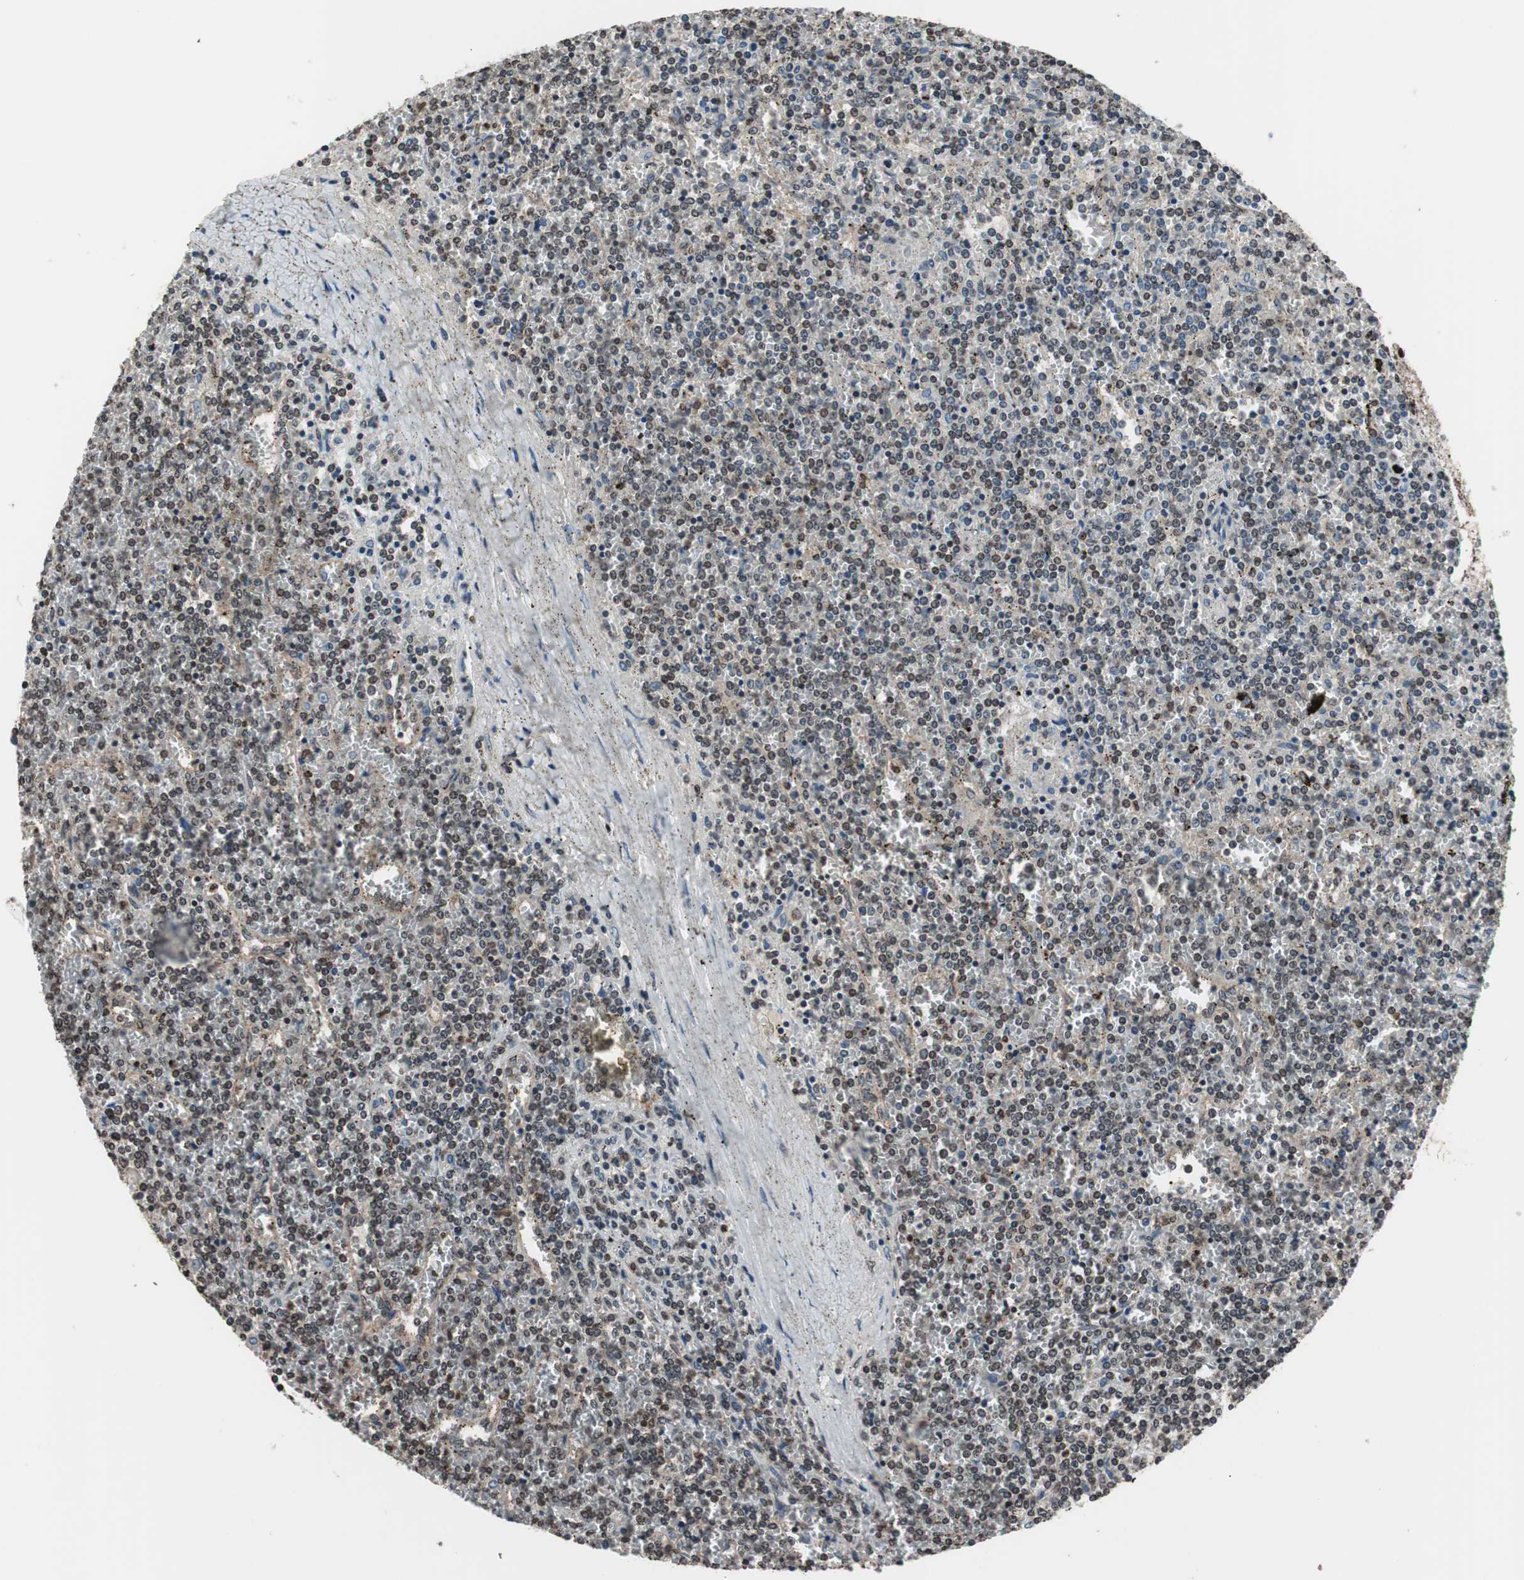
{"staining": {"intensity": "negative", "quantity": "none", "location": "none"}, "tissue": "lymphoma", "cell_type": "Tumor cells", "image_type": "cancer", "snomed": [{"axis": "morphology", "description": "Malignant lymphoma, non-Hodgkin's type, Low grade"}, {"axis": "topography", "description": "Spleen"}], "caption": "Immunohistochemistry (IHC) histopathology image of malignant lymphoma, non-Hodgkin's type (low-grade) stained for a protein (brown), which reveals no expression in tumor cells.", "gene": "RFC1", "patient": {"sex": "female", "age": 19}}